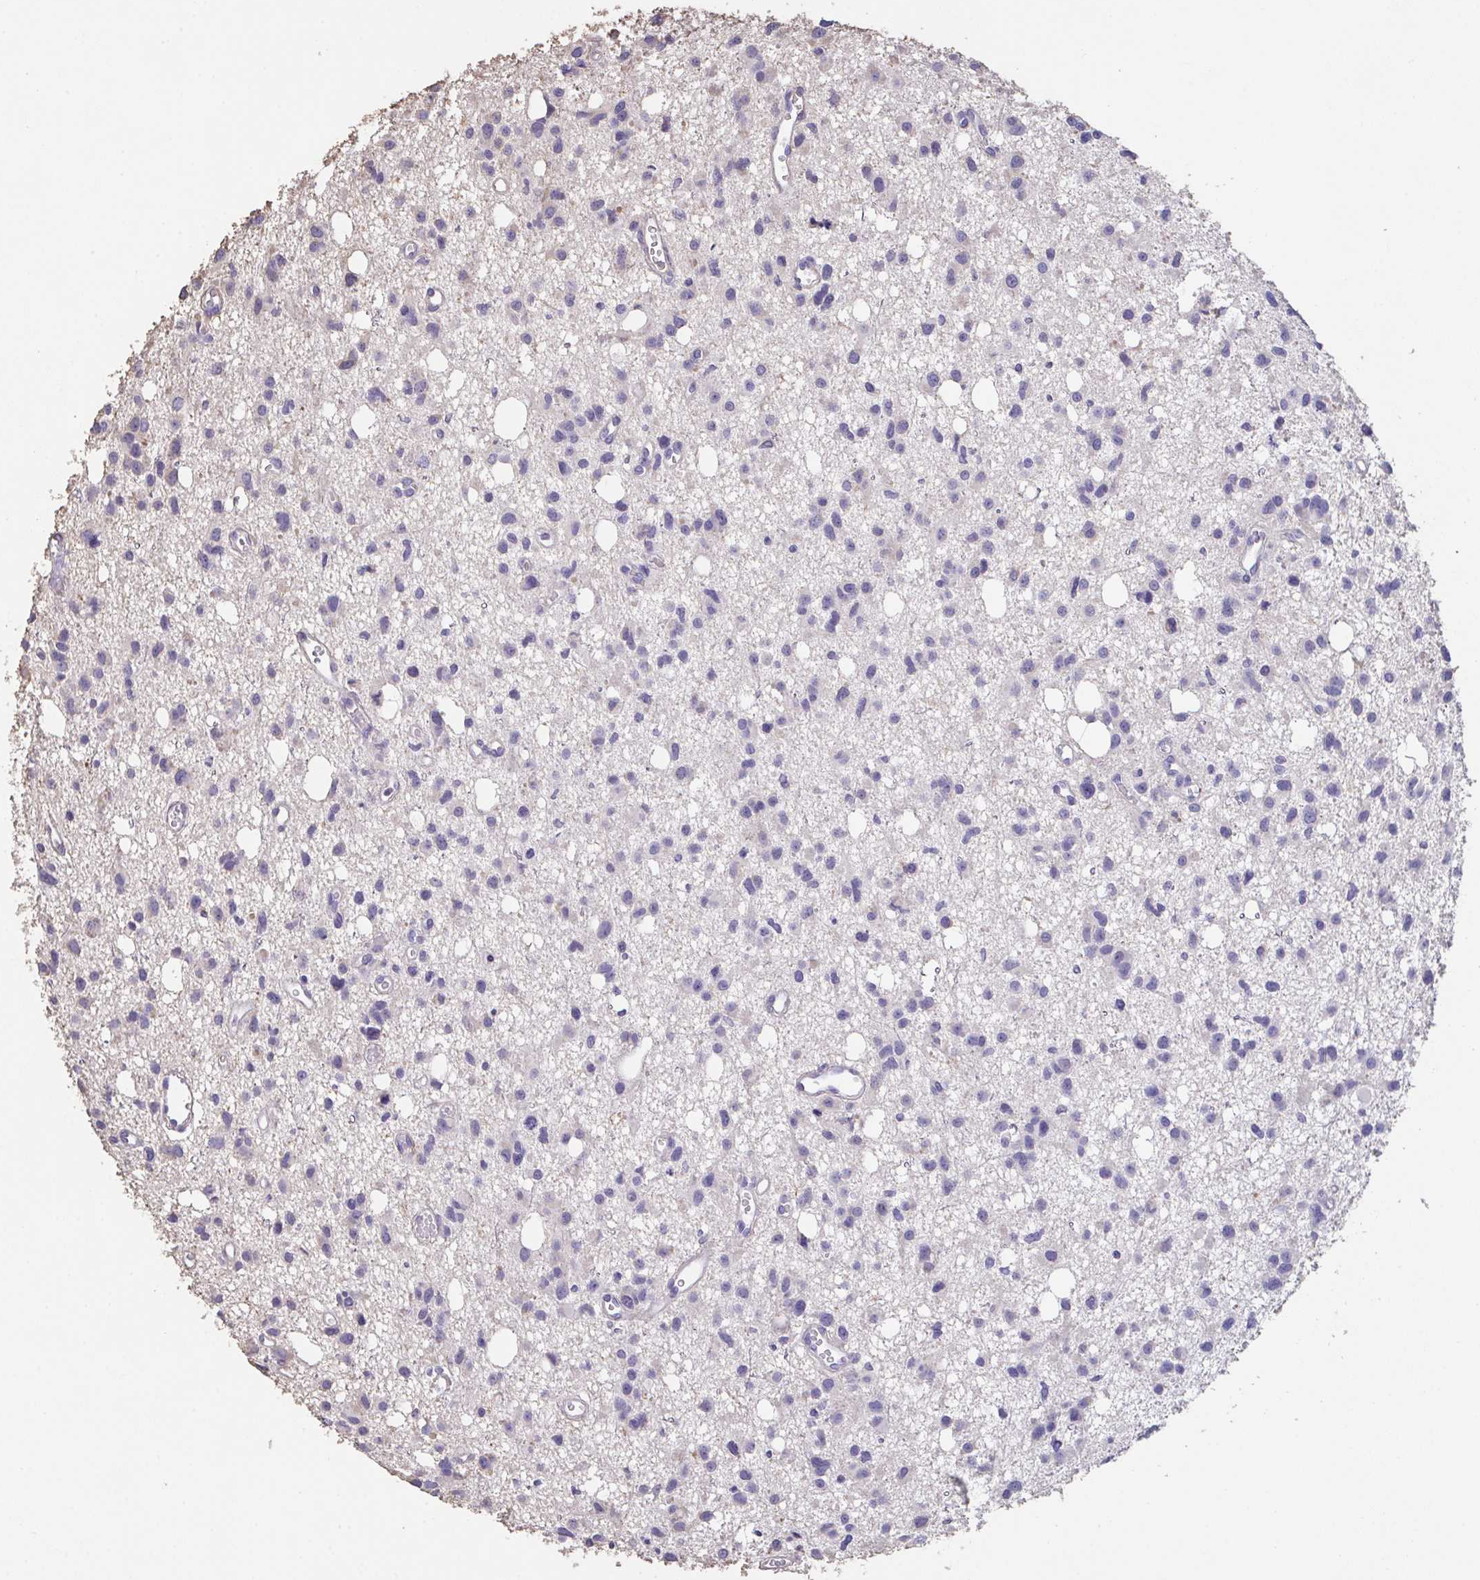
{"staining": {"intensity": "negative", "quantity": "none", "location": "none"}, "tissue": "glioma", "cell_type": "Tumor cells", "image_type": "cancer", "snomed": [{"axis": "morphology", "description": "Glioma, malignant, High grade"}, {"axis": "topography", "description": "Brain"}], "caption": "Photomicrograph shows no significant protein expression in tumor cells of malignant glioma (high-grade).", "gene": "IL23R", "patient": {"sex": "male", "age": 23}}